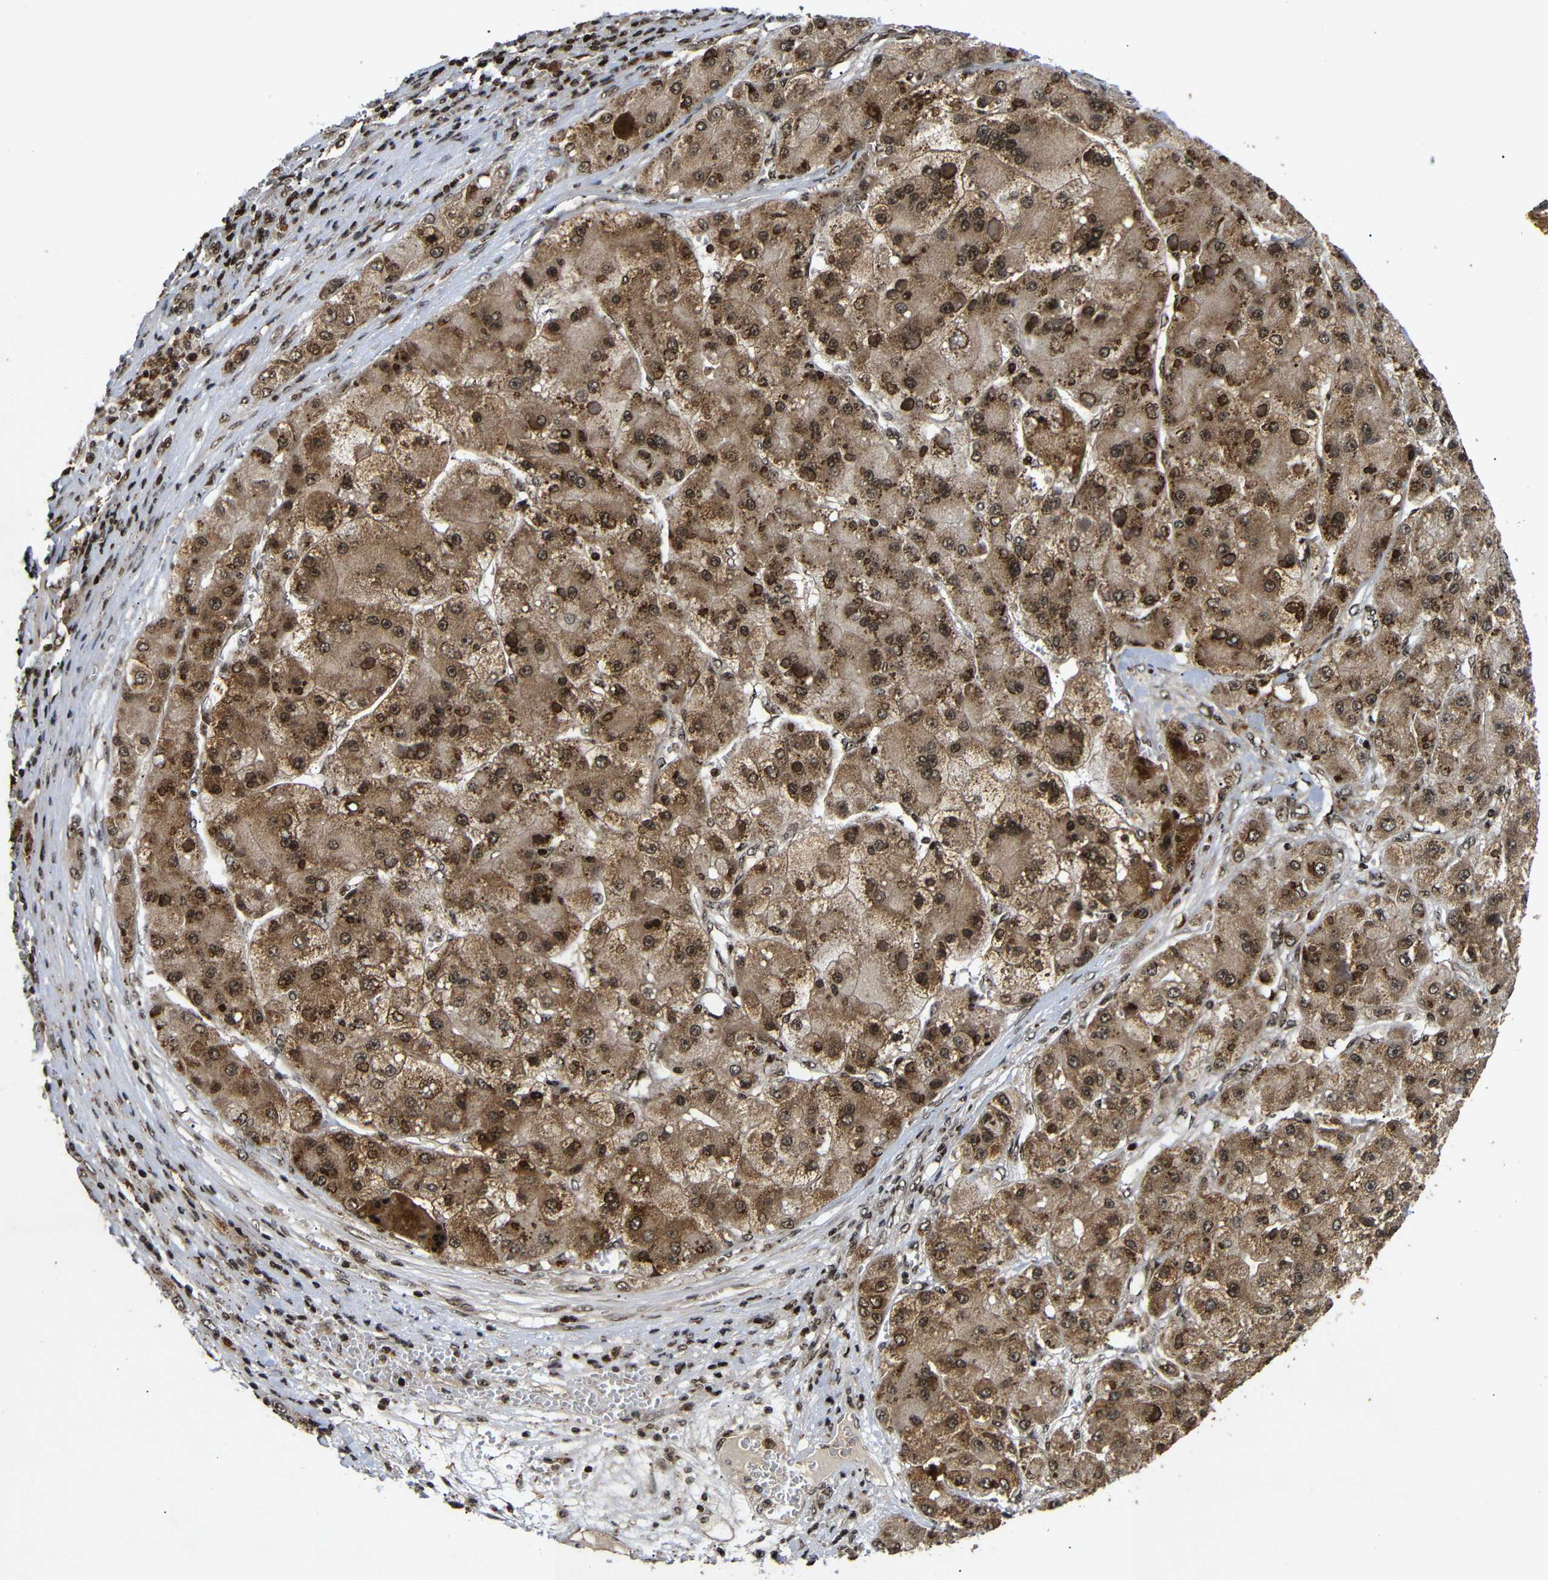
{"staining": {"intensity": "moderate", "quantity": ">75%", "location": "cytoplasmic/membranous,nuclear"}, "tissue": "liver cancer", "cell_type": "Tumor cells", "image_type": "cancer", "snomed": [{"axis": "morphology", "description": "Carcinoma, Hepatocellular, NOS"}, {"axis": "topography", "description": "Liver"}], "caption": "A micrograph of liver cancer stained for a protein exhibits moderate cytoplasmic/membranous and nuclear brown staining in tumor cells.", "gene": "KIF23", "patient": {"sex": "female", "age": 73}}